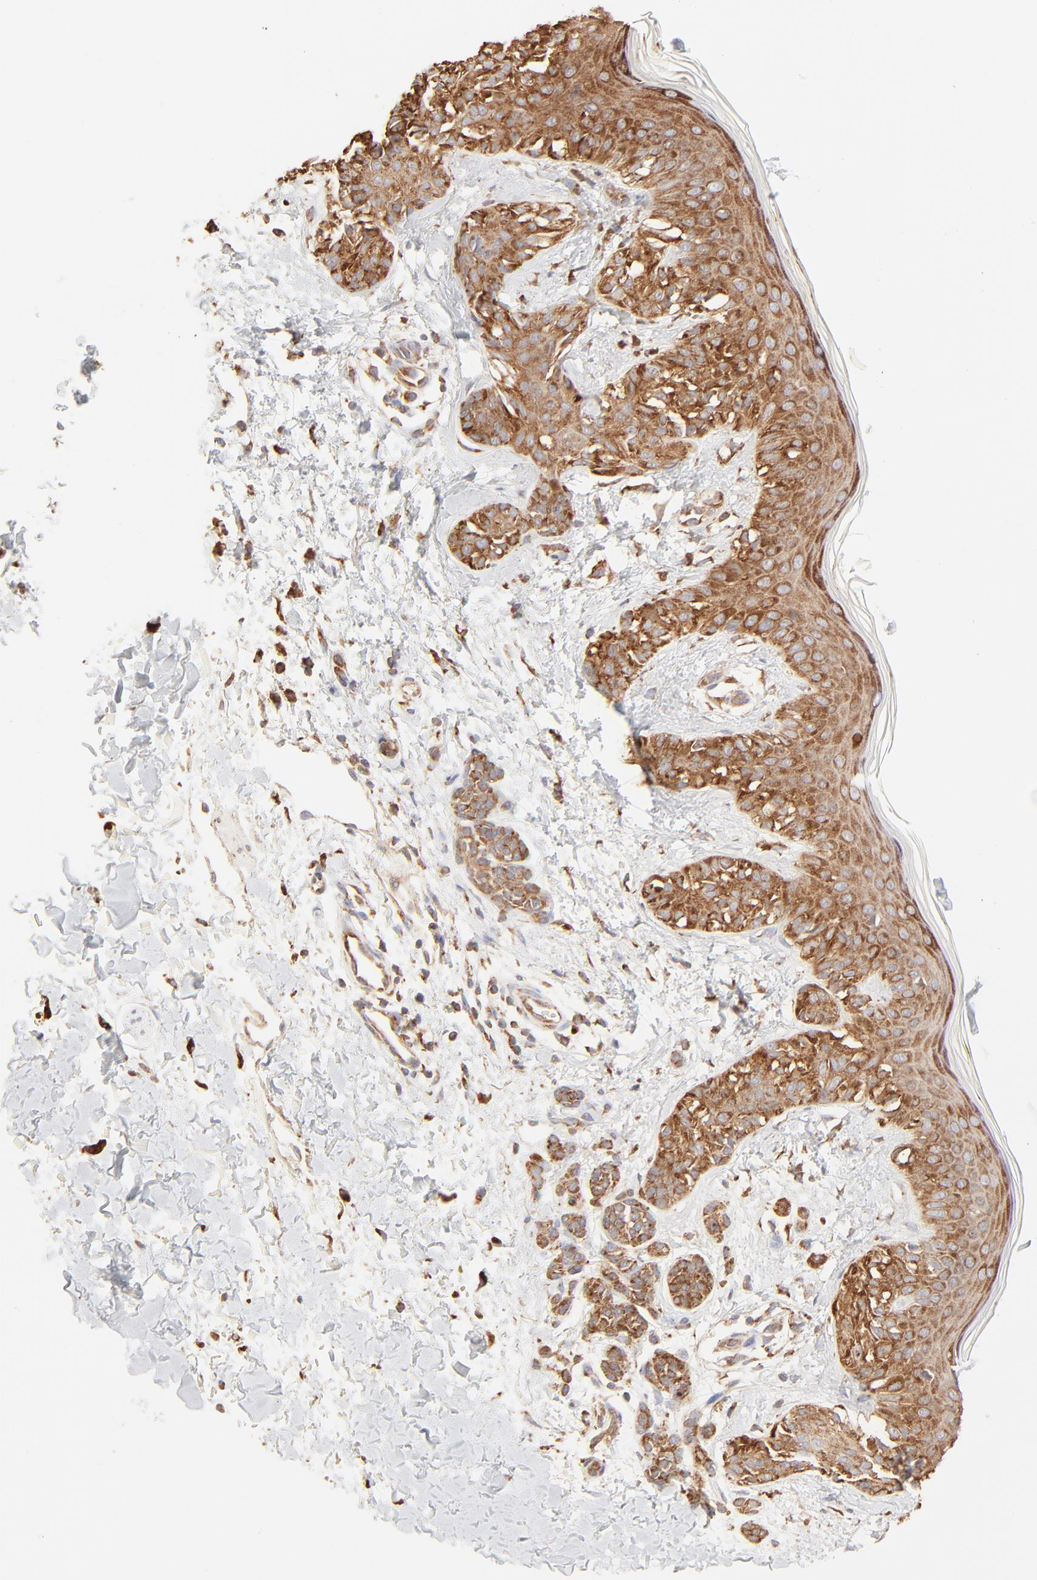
{"staining": {"intensity": "moderate", "quantity": ">75%", "location": "cytoplasmic/membranous"}, "tissue": "melanoma", "cell_type": "Tumor cells", "image_type": "cancer", "snomed": [{"axis": "morphology", "description": "Normal tissue, NOS"}, {"axis": "morphology", "description": "Malignant melanoma, NOS"}, {"axis": "topography", "description": "Skin"}], "caption": "There is medium levels of moderate cytoplasmic/membranous staining in tumor cells of melanoma, as demonstrated by immunohistochemical staining (brown color).", "gene": "RPS20", "patient": {"sex": "male", "age": 83}}